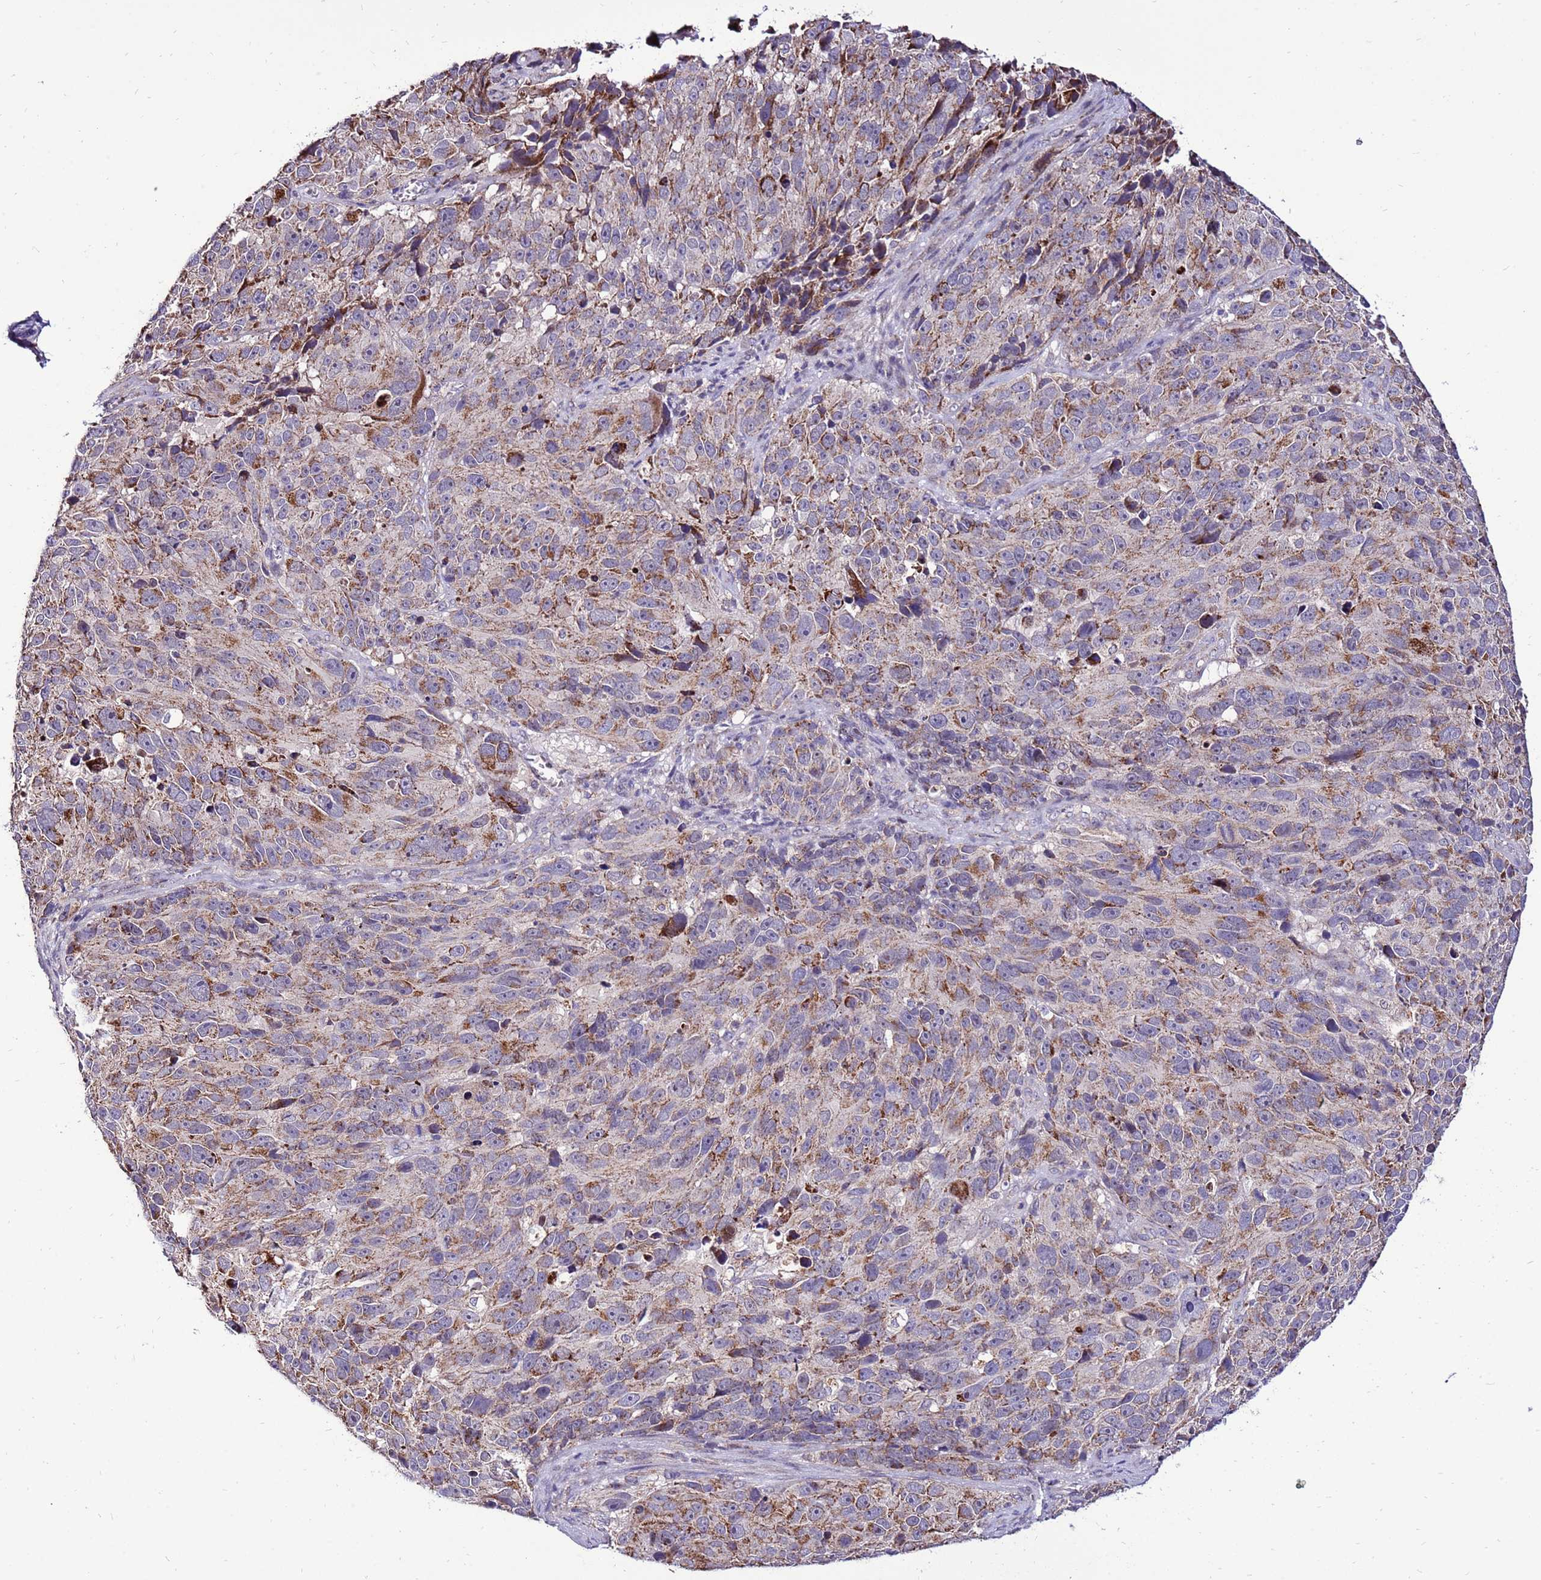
{"staining": {"intensity": "moderate", "quantity": "25%-75%", "location": "cytoplasmic/membranous"}, "tissue": "melanoma", "cell_type": "Tumor cells", "image_type": "cancer", "snomed": [{"axis": "morphology", "description": "Malignant melanoma, NOS"}, {"axis": "topography", "description": "Skin"}], "caption": "Melanoma tissue exhibits moderate cytoplasmic/membranous expression in about 25%-75% of tumor cells (IHC, brightfield microscopy, high magnification).", "gene": "SPSB3", "patient": {"sex": "male", "age": 84}}